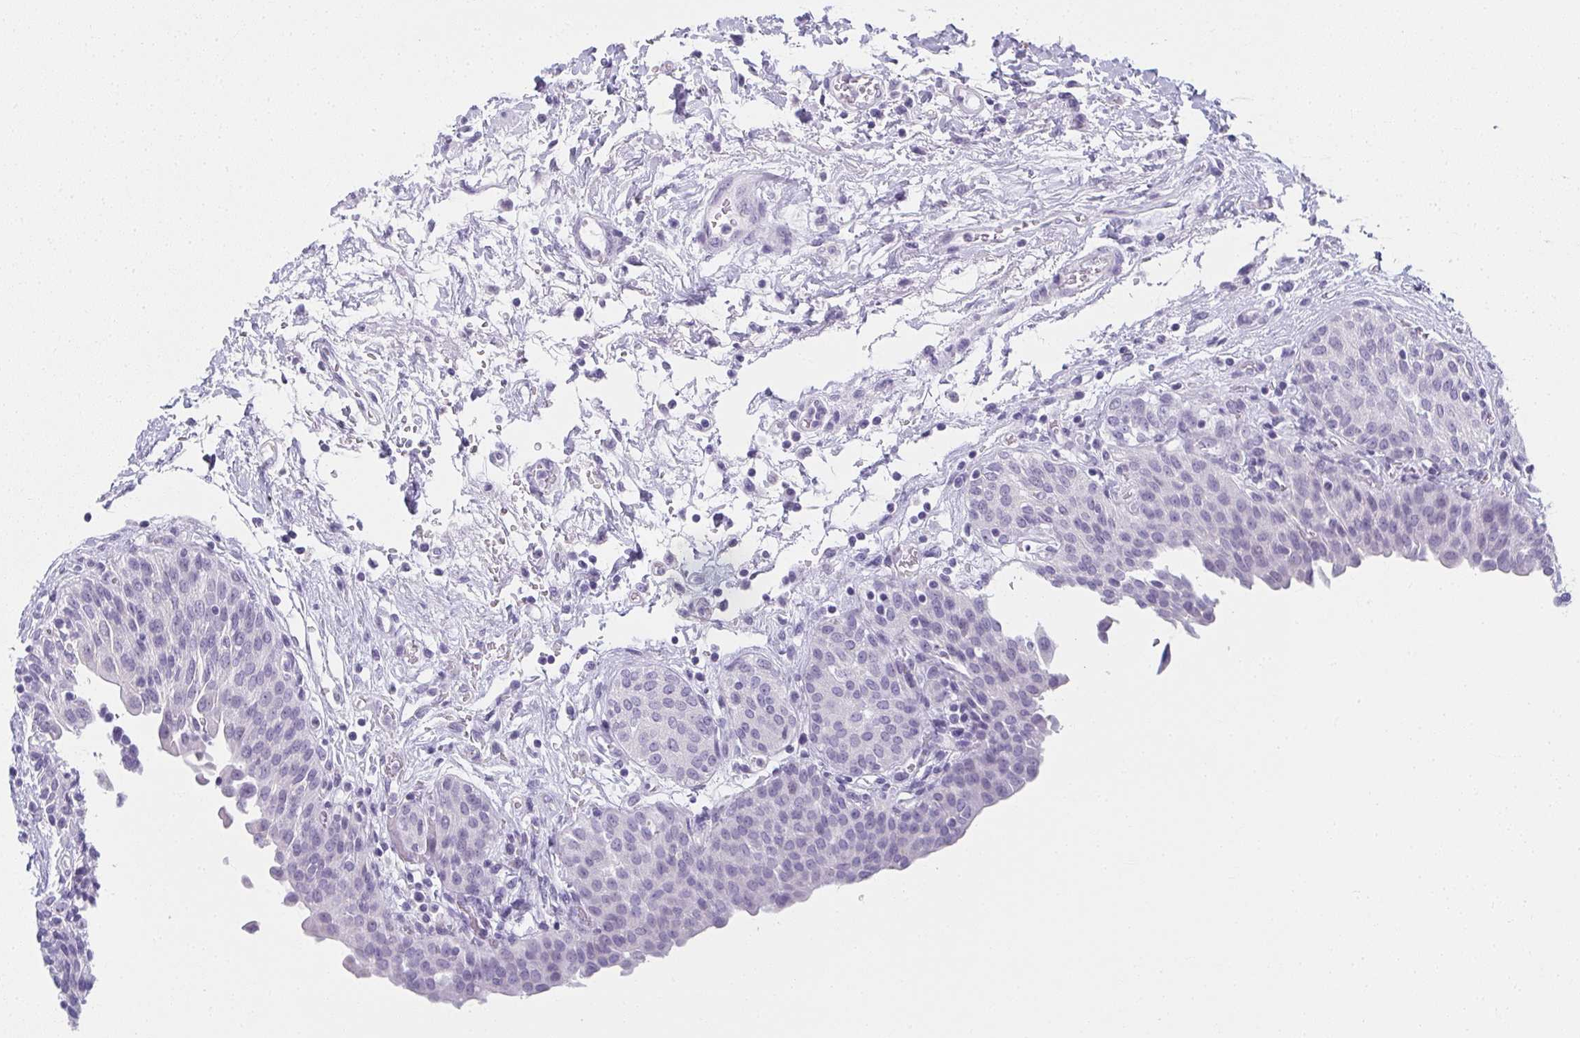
{"staining": {"intensity": "negative", "quantity": "none", "location": "none"}, "tissue": "urinary bladder", "cell_type": "Urothelial cells", "image_type": "normal", "snomed": [{"axis": "morphology", "description": "Normal tissue, NOS"}, {"axis": "topography", "description": "Urinary bladder"}], "caption": "IHC histopathology image of normal urinary bladder stained for a protein (brown), which exhibits no staining in urothelial cells. (IHC, brightfield microscopy, high magnification).", "gene": "MOBP", "patient": {"sex": "male", "age": 68}}